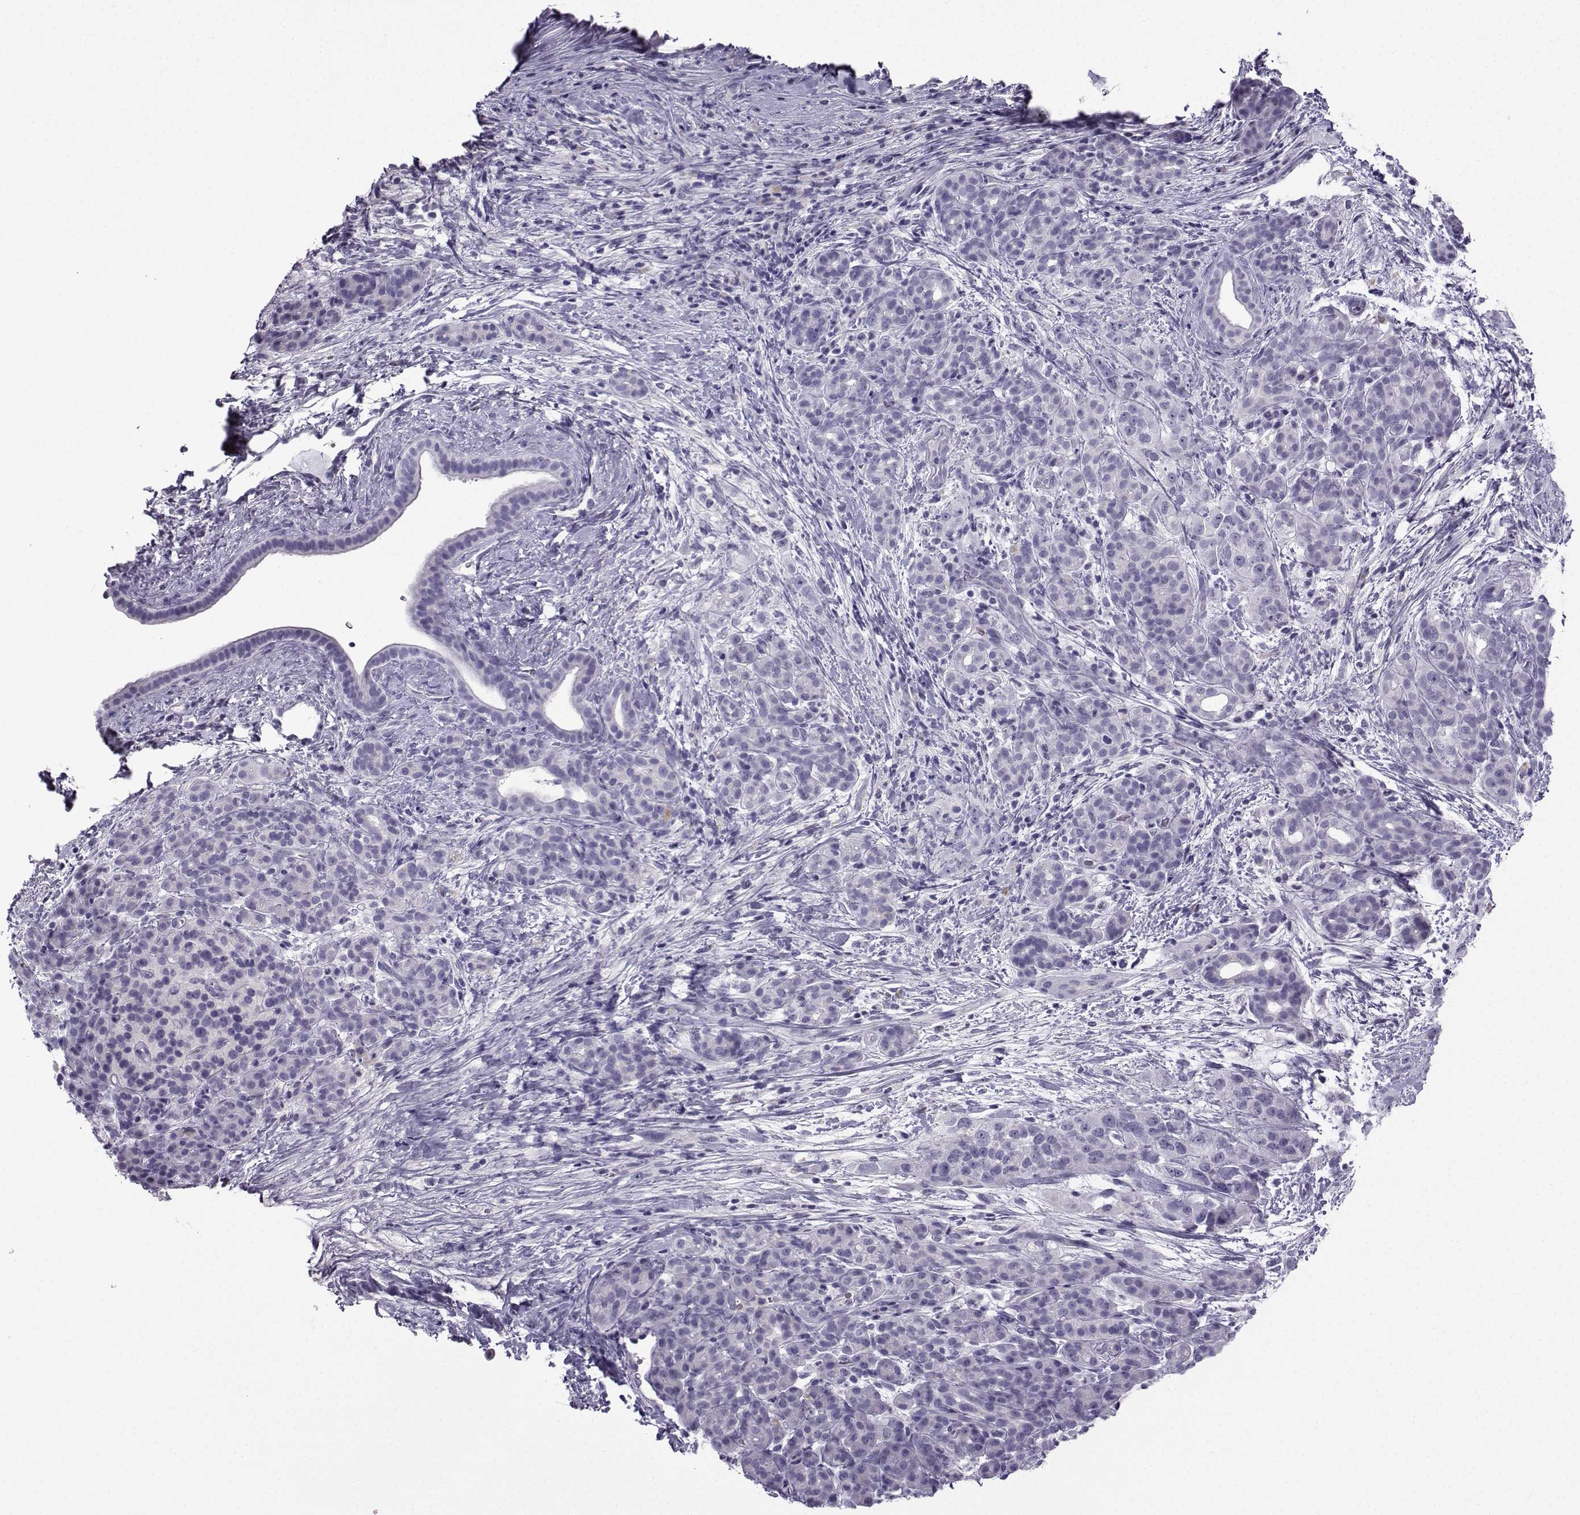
{"staining": {"intensity": "negative", "quantity": "none", "location": "none"}, "tissue": "pancreatic cancer", "cell_type": "Tumor cells", "image_type": "cancer", "snomed": [{"axis": "morphology", "description": "Adenocarcinoma, NOS"}, {"axis": "topography", "description": "Pancreas"}], "caption": "Immunohistochemistry of human adenocarcinoma (pancreatic) shows no staining in tumor cells.", "gene": "ARMC2", "patient": {"sex": "male", "age": 44}}